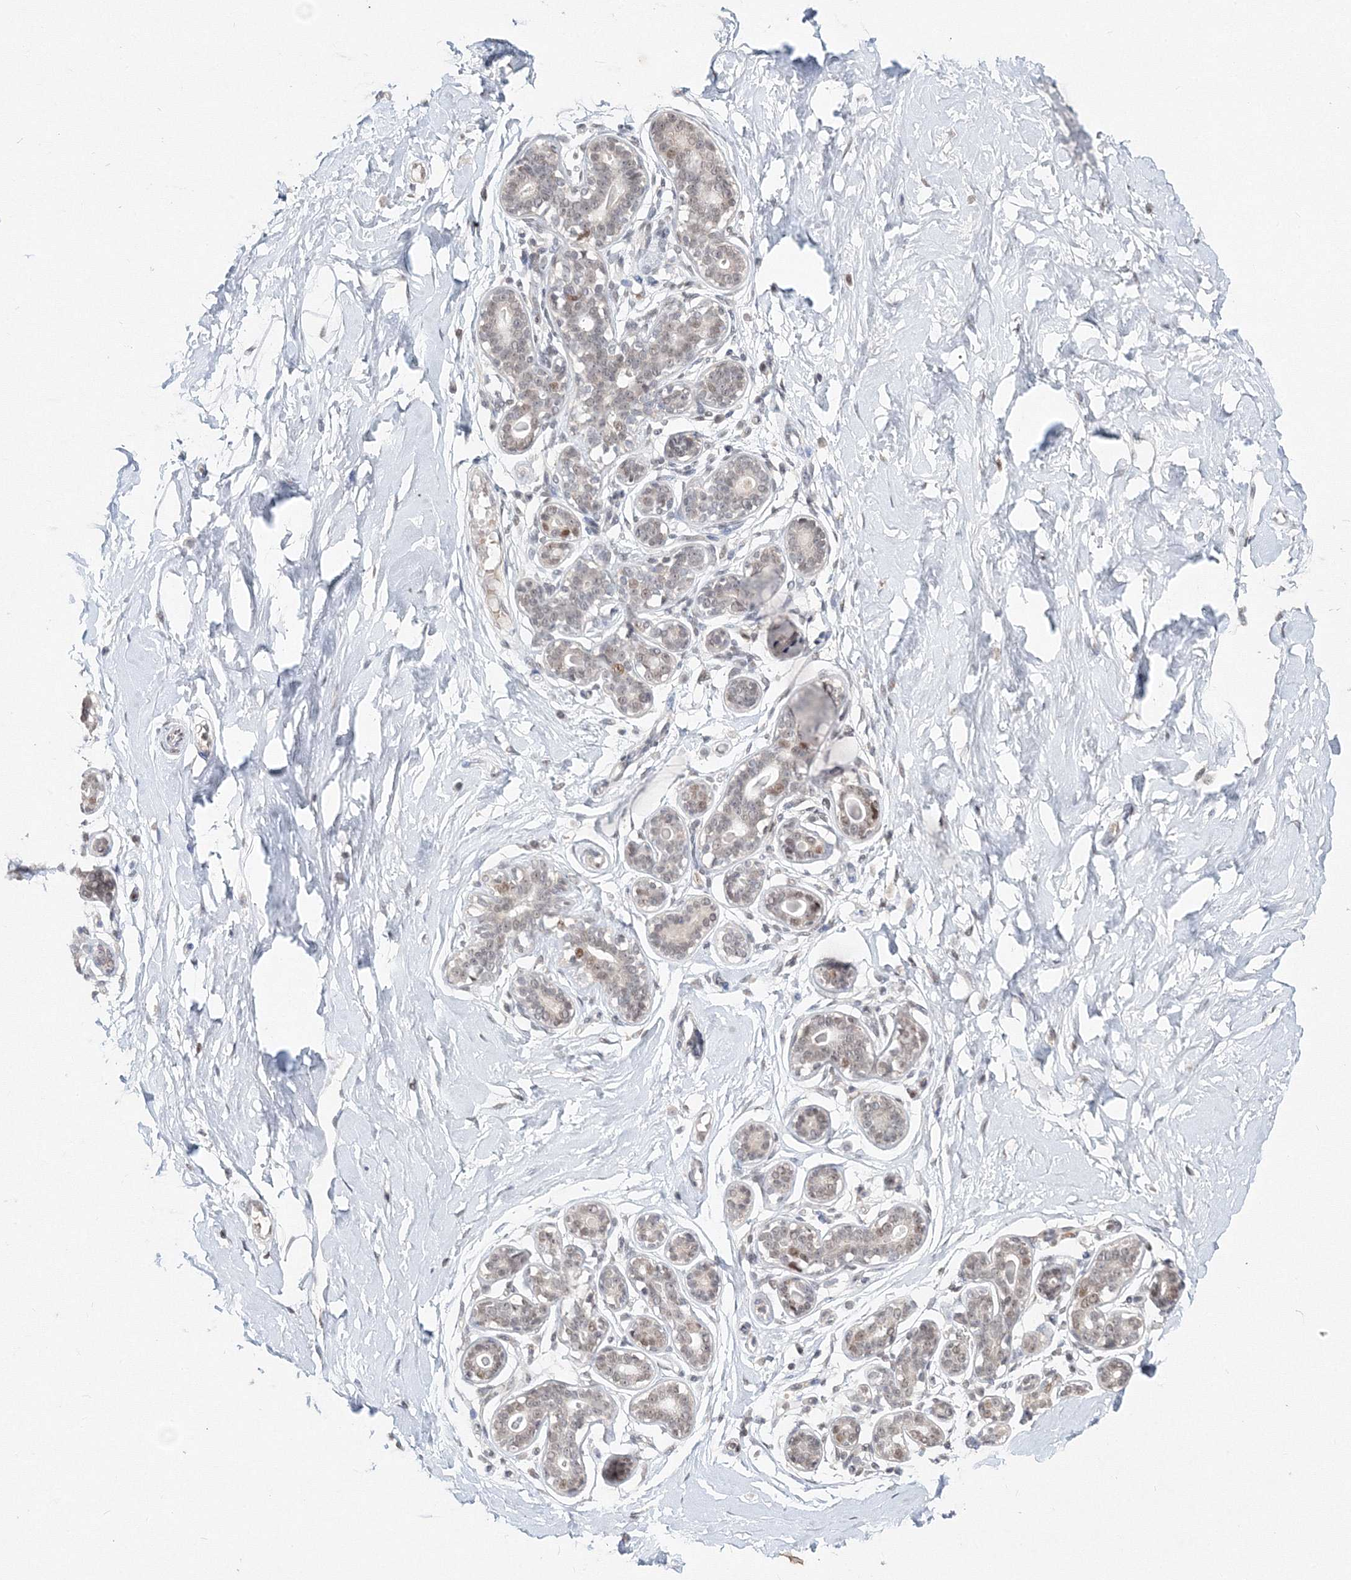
{"staining": {"intensity": "moderate", "quantity": "25%-75%", "location": "nuclear"}, "tissue": "breast", "cell_type": "Adipocytes", "image_type": "normal", "snomed": [{"axis": "morphology", "description": "Normal tissue, NOS"}, {"axis": "morphology", "description": "Adenoma, NOS"}, {"axis": "topography", "description": "Breast"}], "caption": "A brown stain highlights moderate nuclear staining of a protein in adipocytes of benign breast.", "gene": "IWS1", "patient": {"sex": "female", "age": 23}}